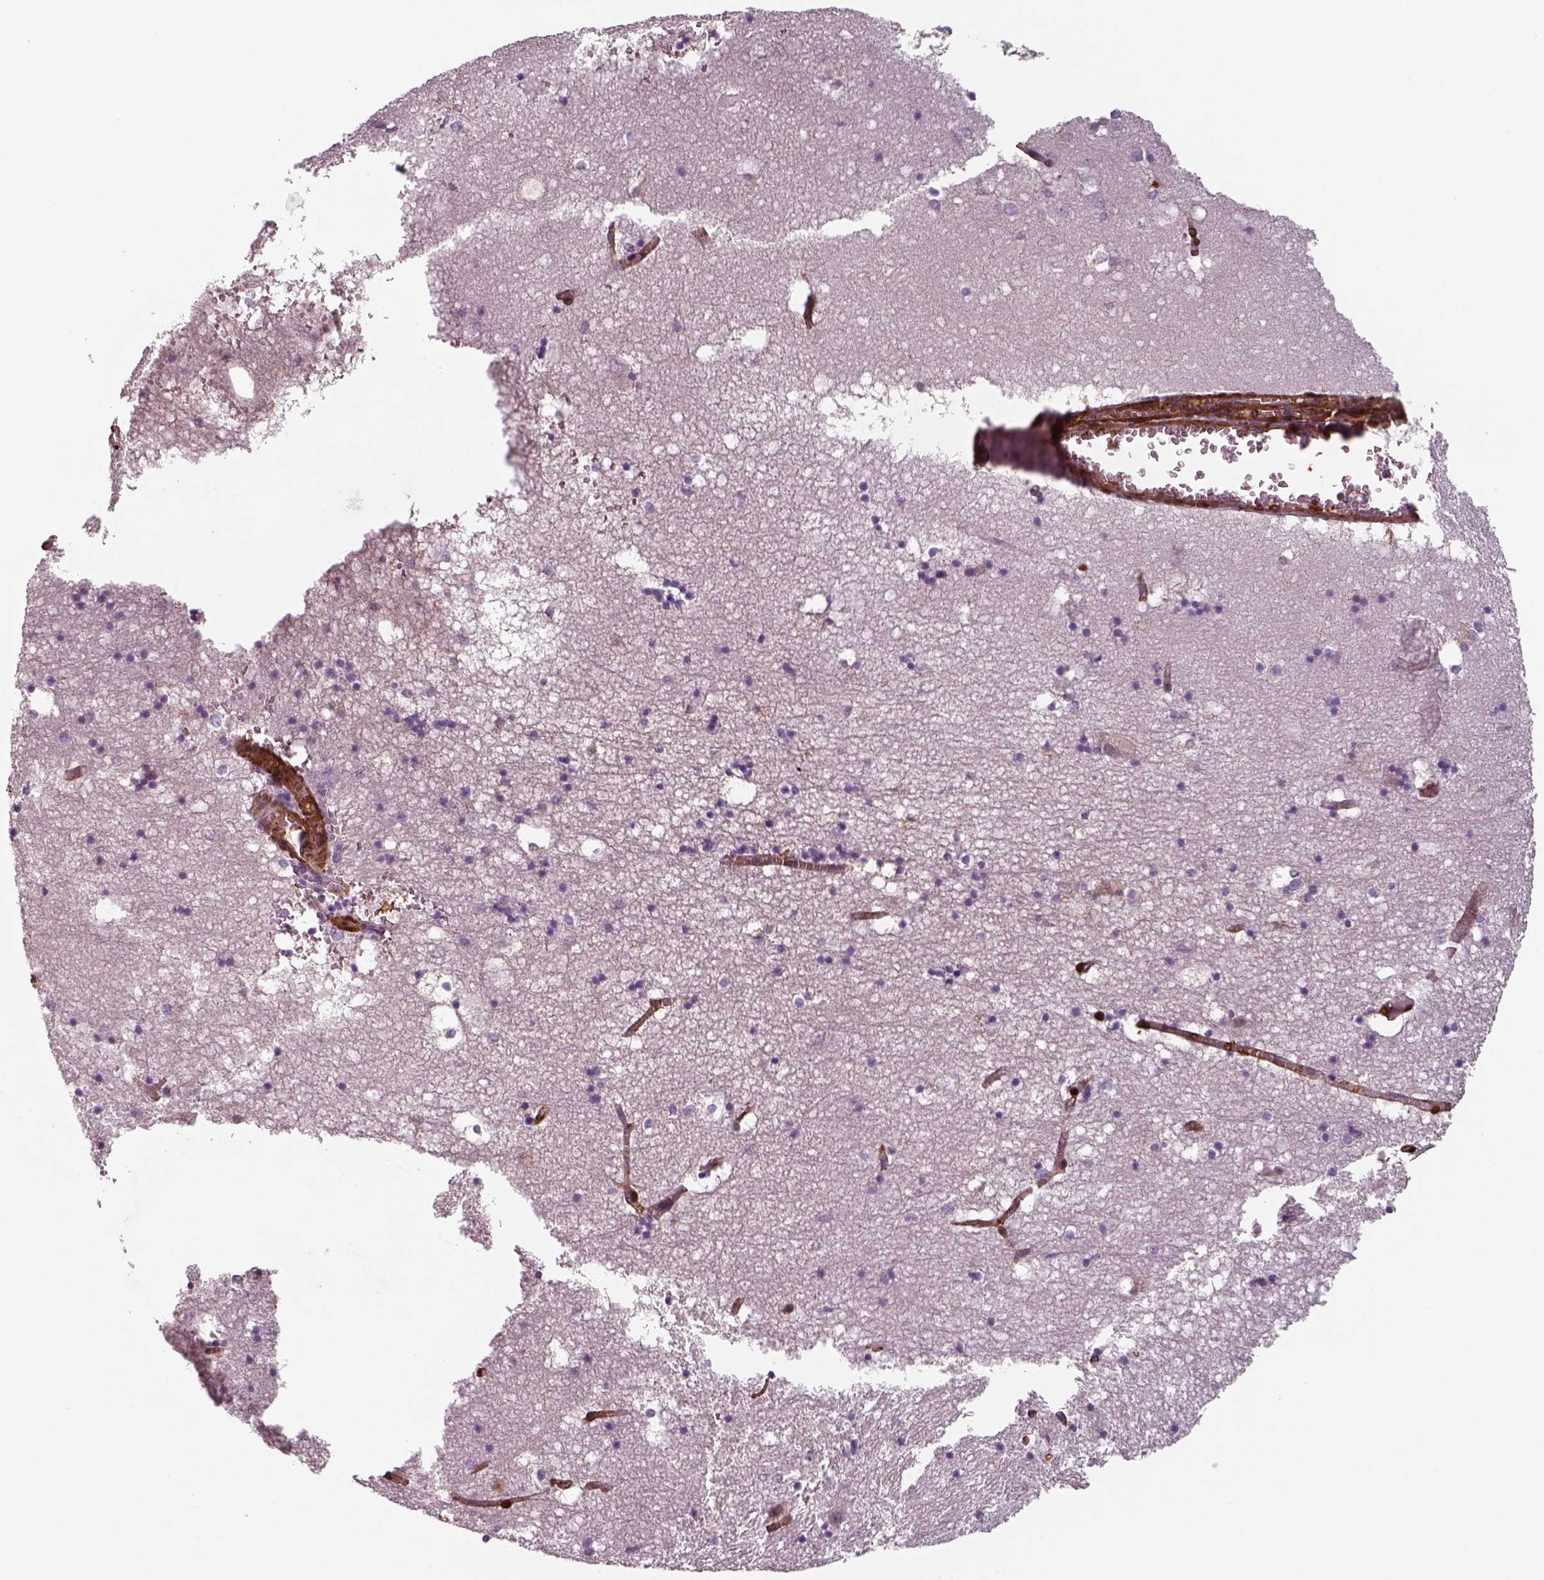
{"staining": {"intensity": "negative", "quantity": "none", "location": "none"}, "tissue": "hippocampus", "cell_type": "Glial cells", "image_type": "normal", "snomed": [{"axis": "morphology", "description": "Normal tissue, NOS"}, {"axis": "topography", "description": "Hippocampus"}], "caption": "IHC image of normal human hippocampus stained for a protein (brown), which reveals no expression in glial cells. (Stains: DAB immunohistochemistry (IHC) with hematoxylin counter stain, Microscopy: brightfield microscopy at high magnification).", "gene": "ISYNA1", "patient": {"sex": "male", "age": 58}}